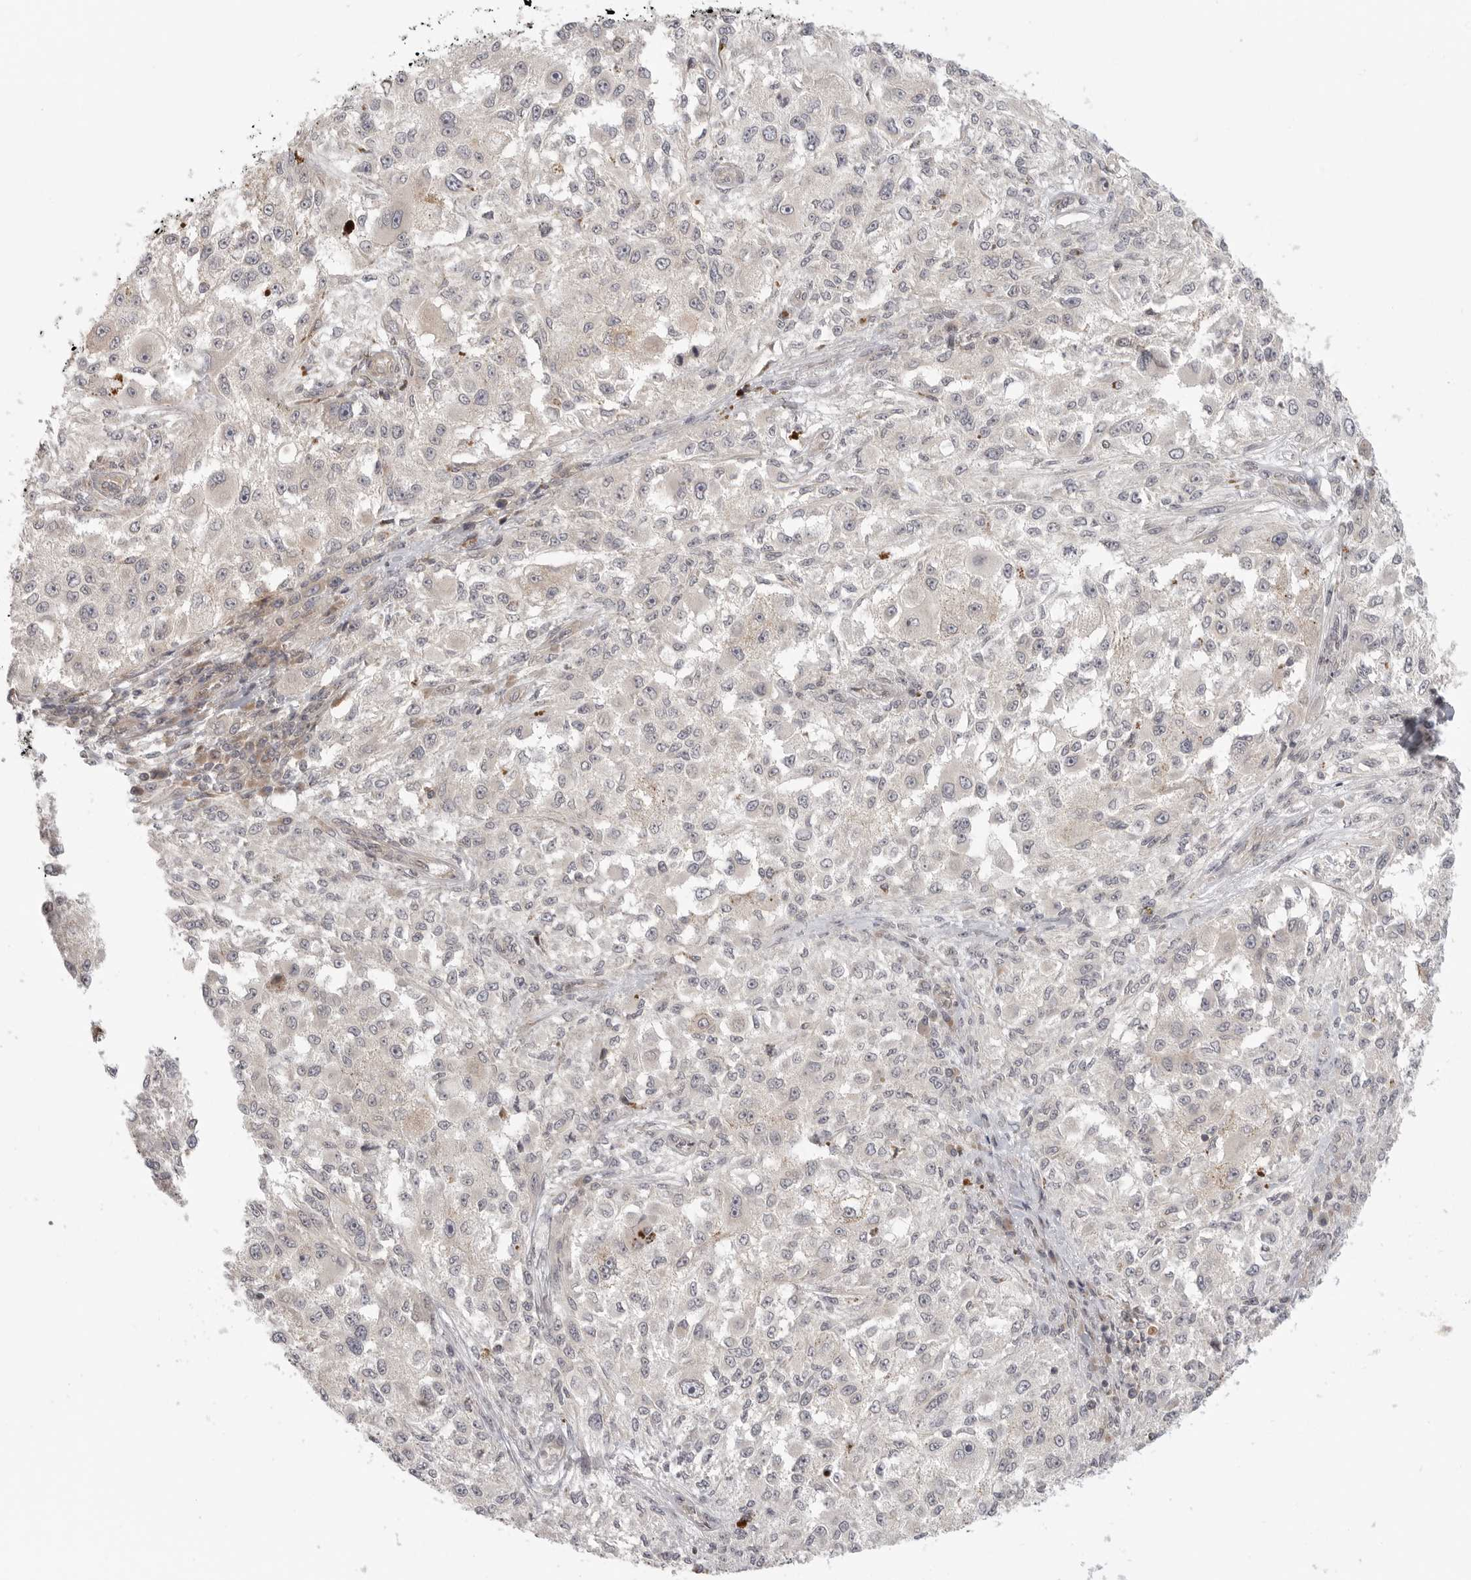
{"staining": {"intensity": "negative", "quantity": "none", "location": "none"}, "tissue": "melanoma", "cell_type": "Tumor cells", "image_type": "cancer", "snomed": [{"axis": "morphology", "description": "Necrosis, NOS"}, {"axis": "morphology", "description": "Malignant melanoma, NOS"}, {"axis": "topography", "description": "Skin"}], "caption": "Tumor cells show no significant staining in malignant melanoma. (IHC, brightfield microscopy, high magnification).", "gene": "CCPG1", "patient": {"sex": "female", "age": 87}}